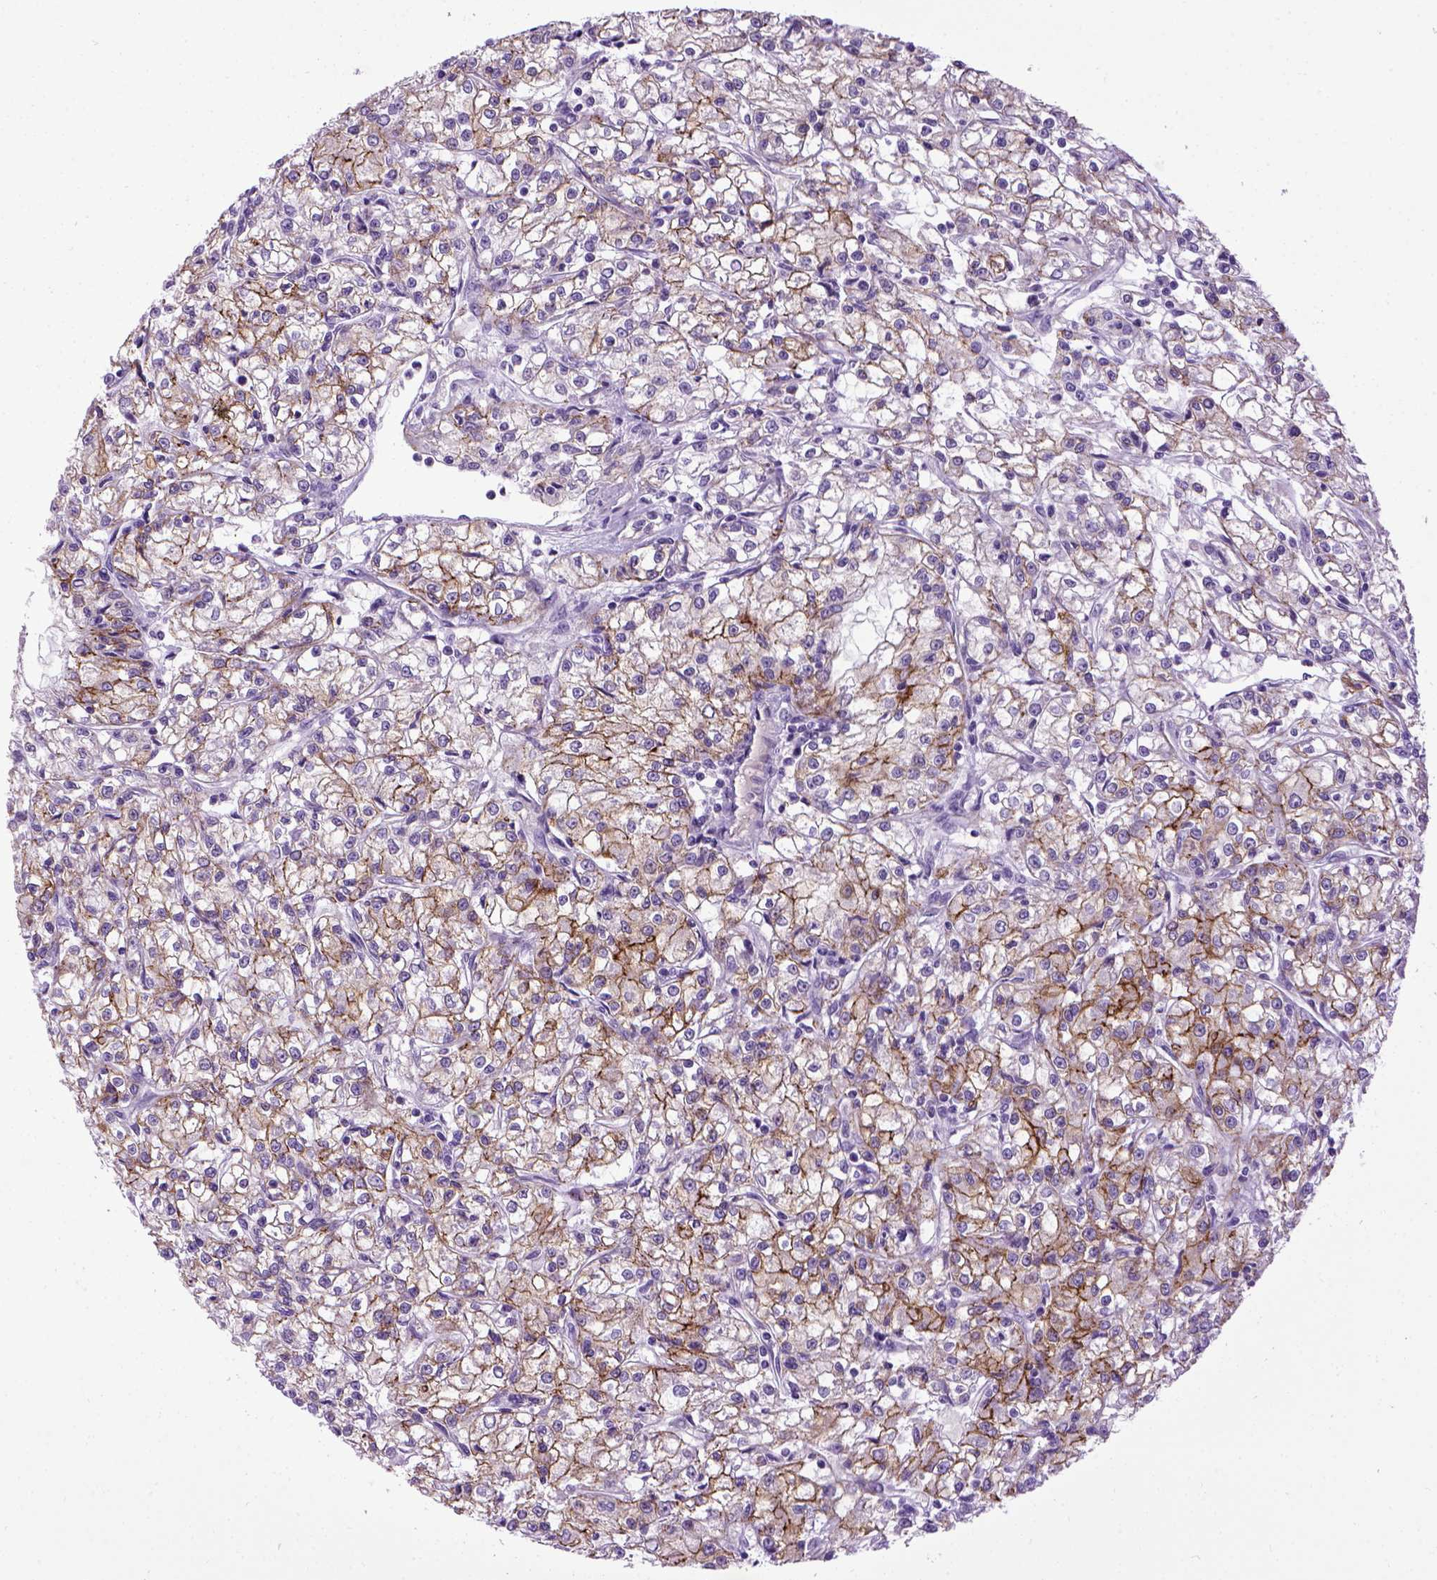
{"staining": {"intensity": "moderate", "quantity": ">75%", "location": "cytoplasmic/membranous"}, "tissue": "renal cancer", "cell_type": "Tumor cells", "image_type": "cancer", "snomed": [{"axis": "morphology", "description": "Adenocarcinoma, NOS"}, {"axis": "topography", "description": "Kidney"}], "caption": "A high-resolution micrograph shows IHC staining of adenocarcinoma (renal), which exhibits moderate cytoplasmic/membranous expression in approximately >75% of tumor cells.", "gene": "CDH1", "patient": {"sex": "female", "age": 59}}